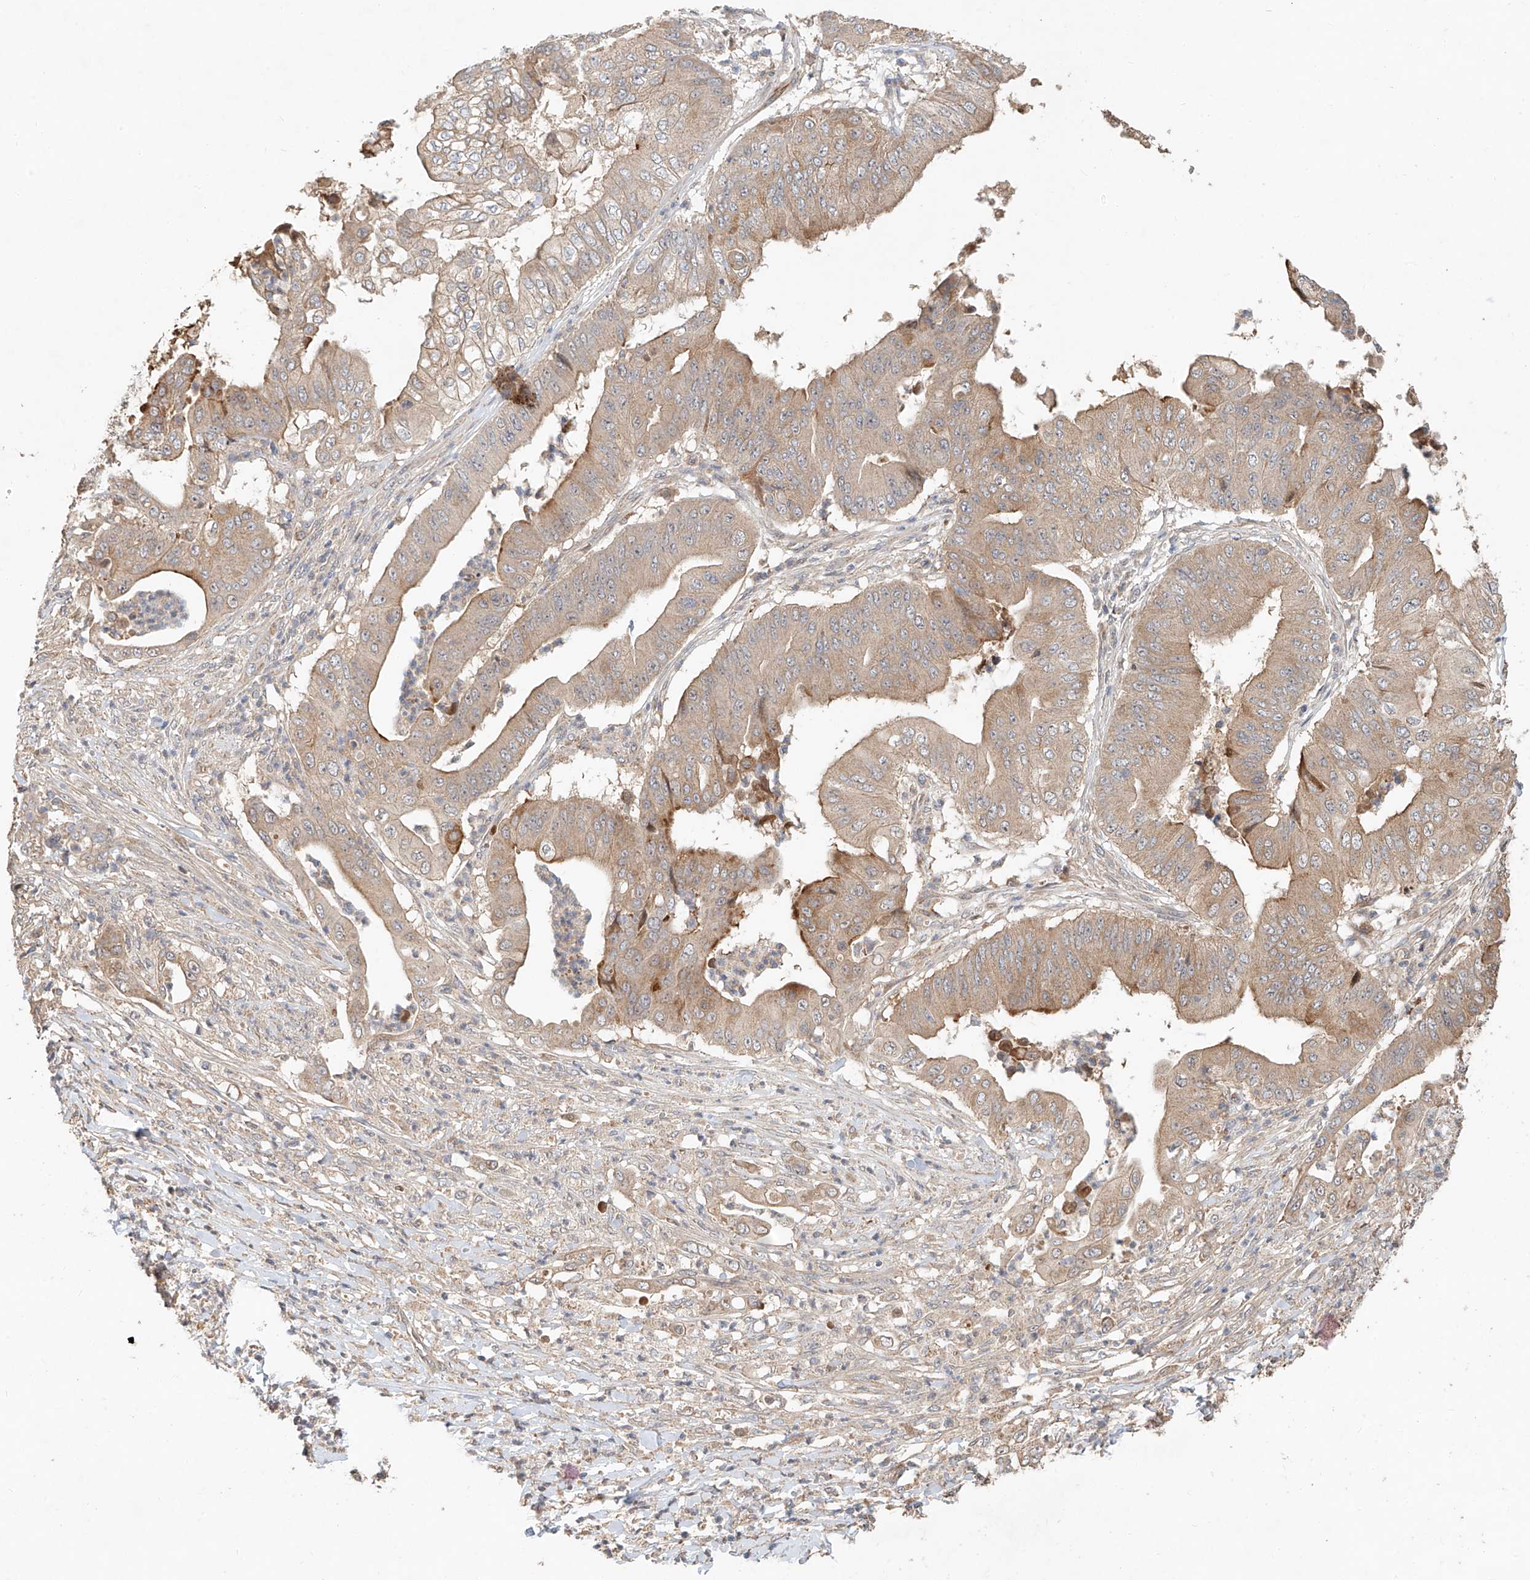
{"staining": {"intensity": "moderate", "quantity": "<25%", "location": "cytoplasmic/membranous"}, "tissue": "pancreatic cancer", "cell_type": "Tumor cells", "image_type": "cancer", "snomed": [{"axis": "morphology", "description": "Adenocarcinoma, NOS"}, {"axis": "topography", "description": "Pancreas"}], "caption": "This image reveals immunohistochemistry (IHC) staining of pancreatic adenocarcinoma, with low moderate cytoplasmic/membranous positivity in approximately <25% of tumor cells.", "gene": "TMEM61", "patient": {"sex": "female", "age": 77}}